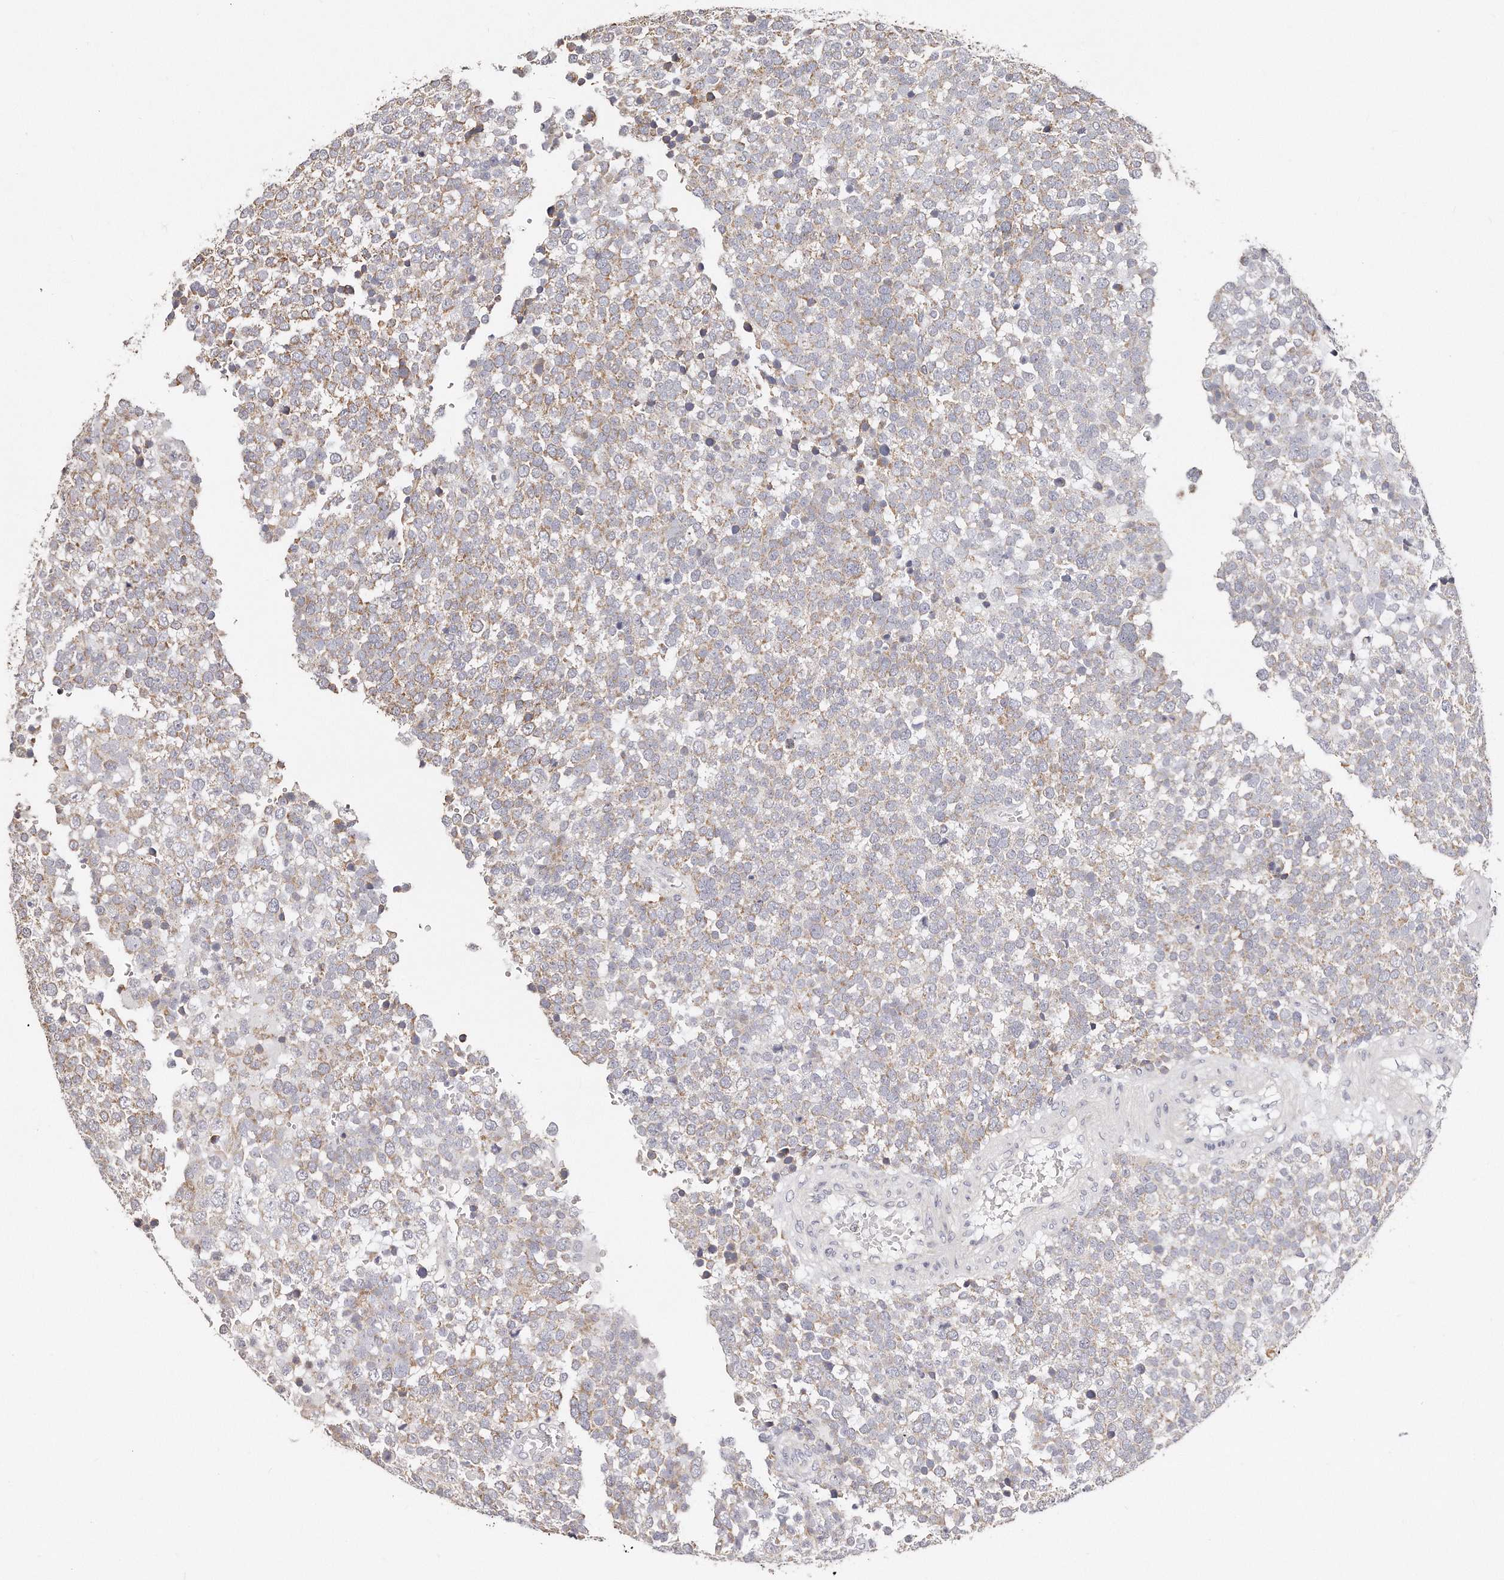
{"staining": {"intensity": "weak", "quantity": ">75%", "location": "cytoplasmic/membranous"}, "tissue": "testis cancer", "cell_type": "Tumor cells", "image_type": "cancer", "snomed": [{"axis": "morphology", "description": "Seminoma, NOS"}, {"axis": "topography", "description": "Testis"}], "caption": "Testis cancer (seminoma) tissue demonstrates weak cytoplasmic/membranous staining in about >75% of tumor cells", "gene": "RTKN", "patient": {"sex": "male", "age": 71}}